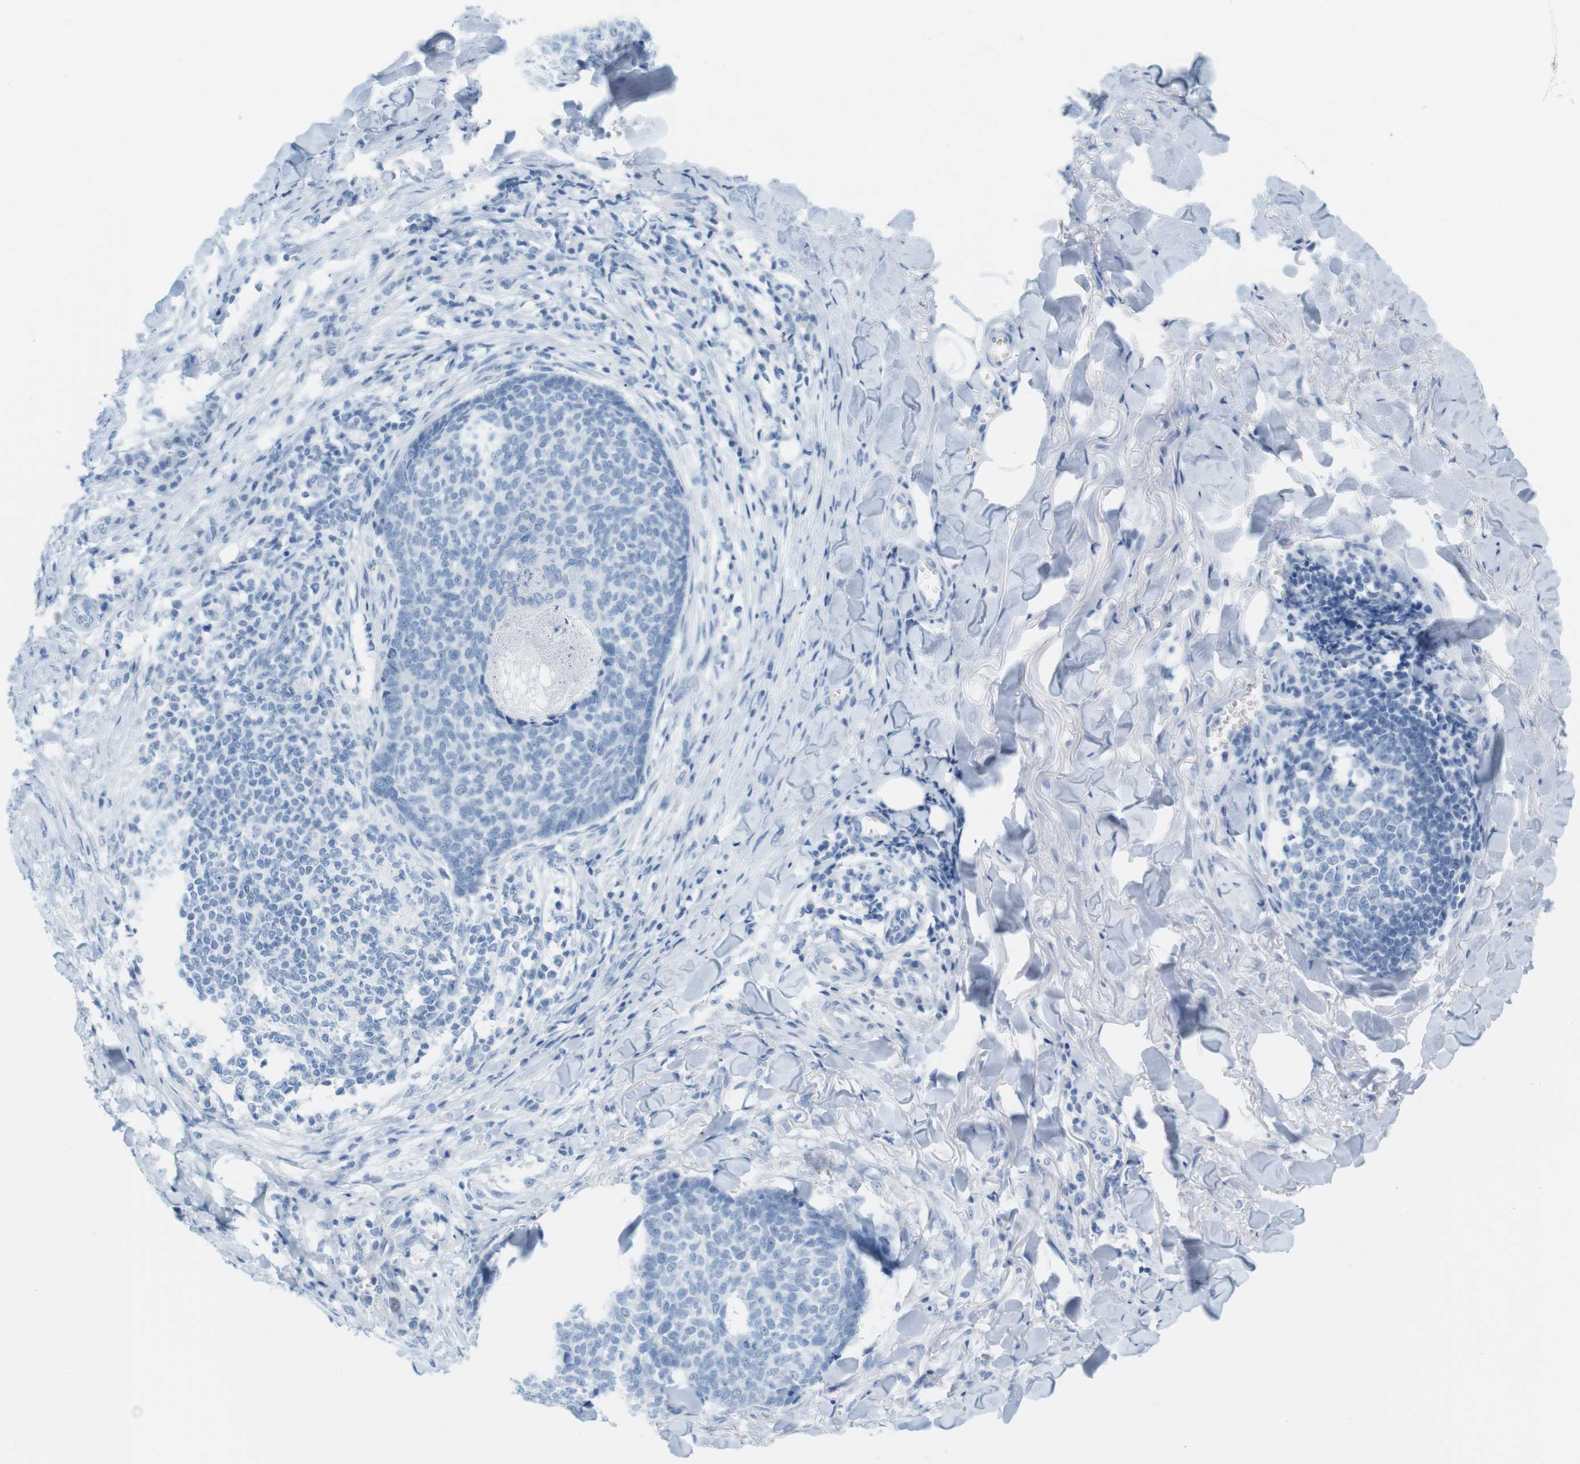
{"staining": {"intensity": "negative", "quantity": "none", "location": "none"}, "tissue": "skin cancer", "cell_type": "Tumor cells", "image_type": "cancer", "snomed": [{"axis": "morphology", "description": "Basal cell carcinoma"}, {"axis": "topography", "description": "Skin"}], "caption": "The histopathology image shows no significant staining in tumor cells of basal cell carcinoma (skin).", "gene": "TNNT2", "patient": {"sex": "male", "age": 84}}